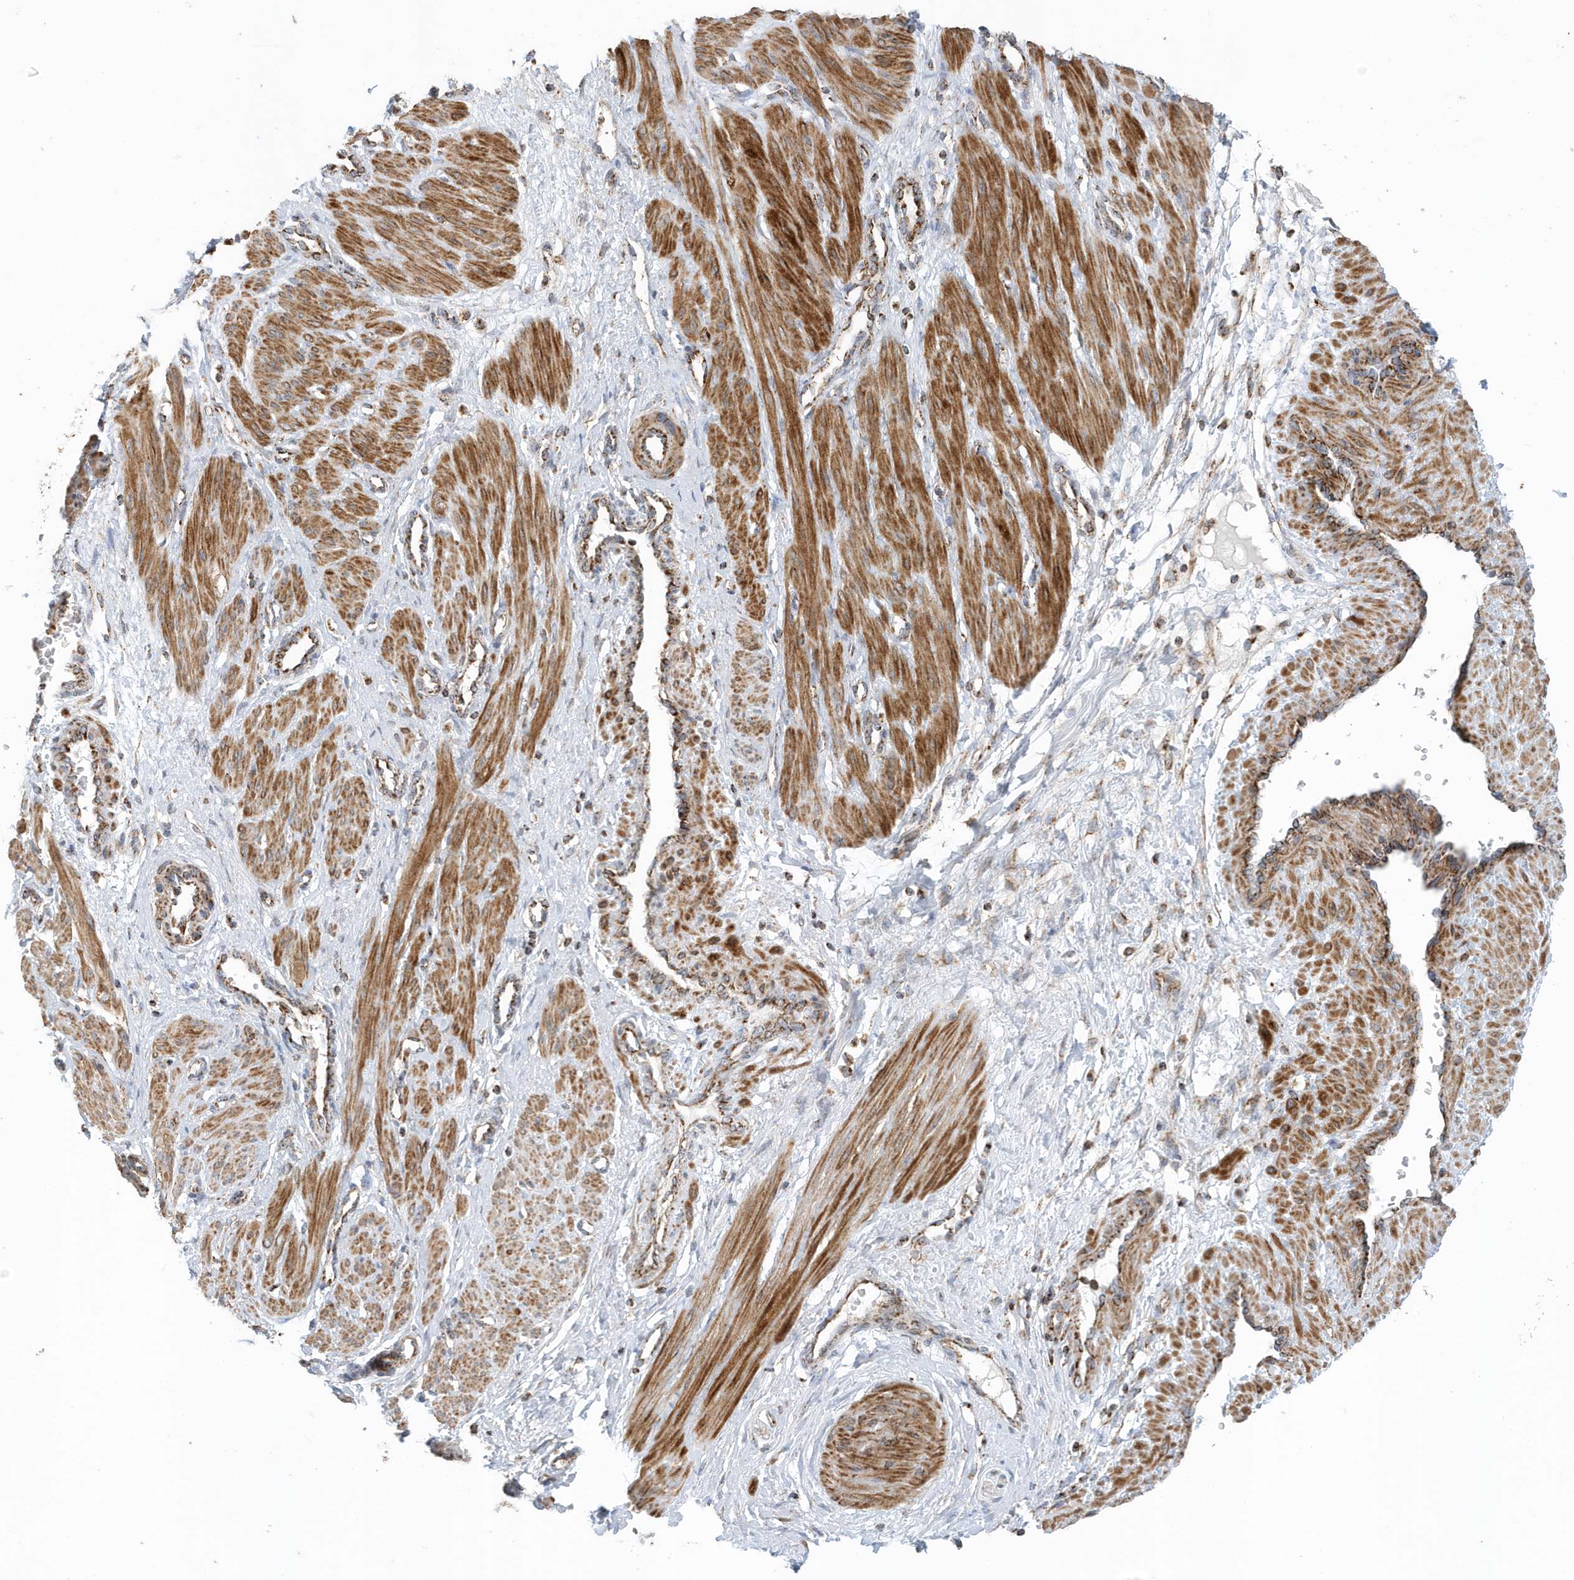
{"staining": {"intensity": "strong", "quantity": ">75%", "location": "cytoplasmic/membranous"}, "tissue": "smooth muscle", "cell_type": "Smooth muscle cells", "image_type": "normal", "snomed": [{"axis": "morphology", "description": "Normal tissue, NOS"}, {"axis": "topography", "description": "Endometrium"}], "caption": "Immunohistochemistry (IHC) (DAB (3,3'-diaminobenzidine)) staining of benign smooth muscle demonstrates strong cytoplasmic/membranous protein expression in approximately >75% of smooth muscle cells. (DAB IHC with brightfield microscopy, high magnification).", "gene": "MAN1A1", "patient": {"sex": "female", "age": 33}}